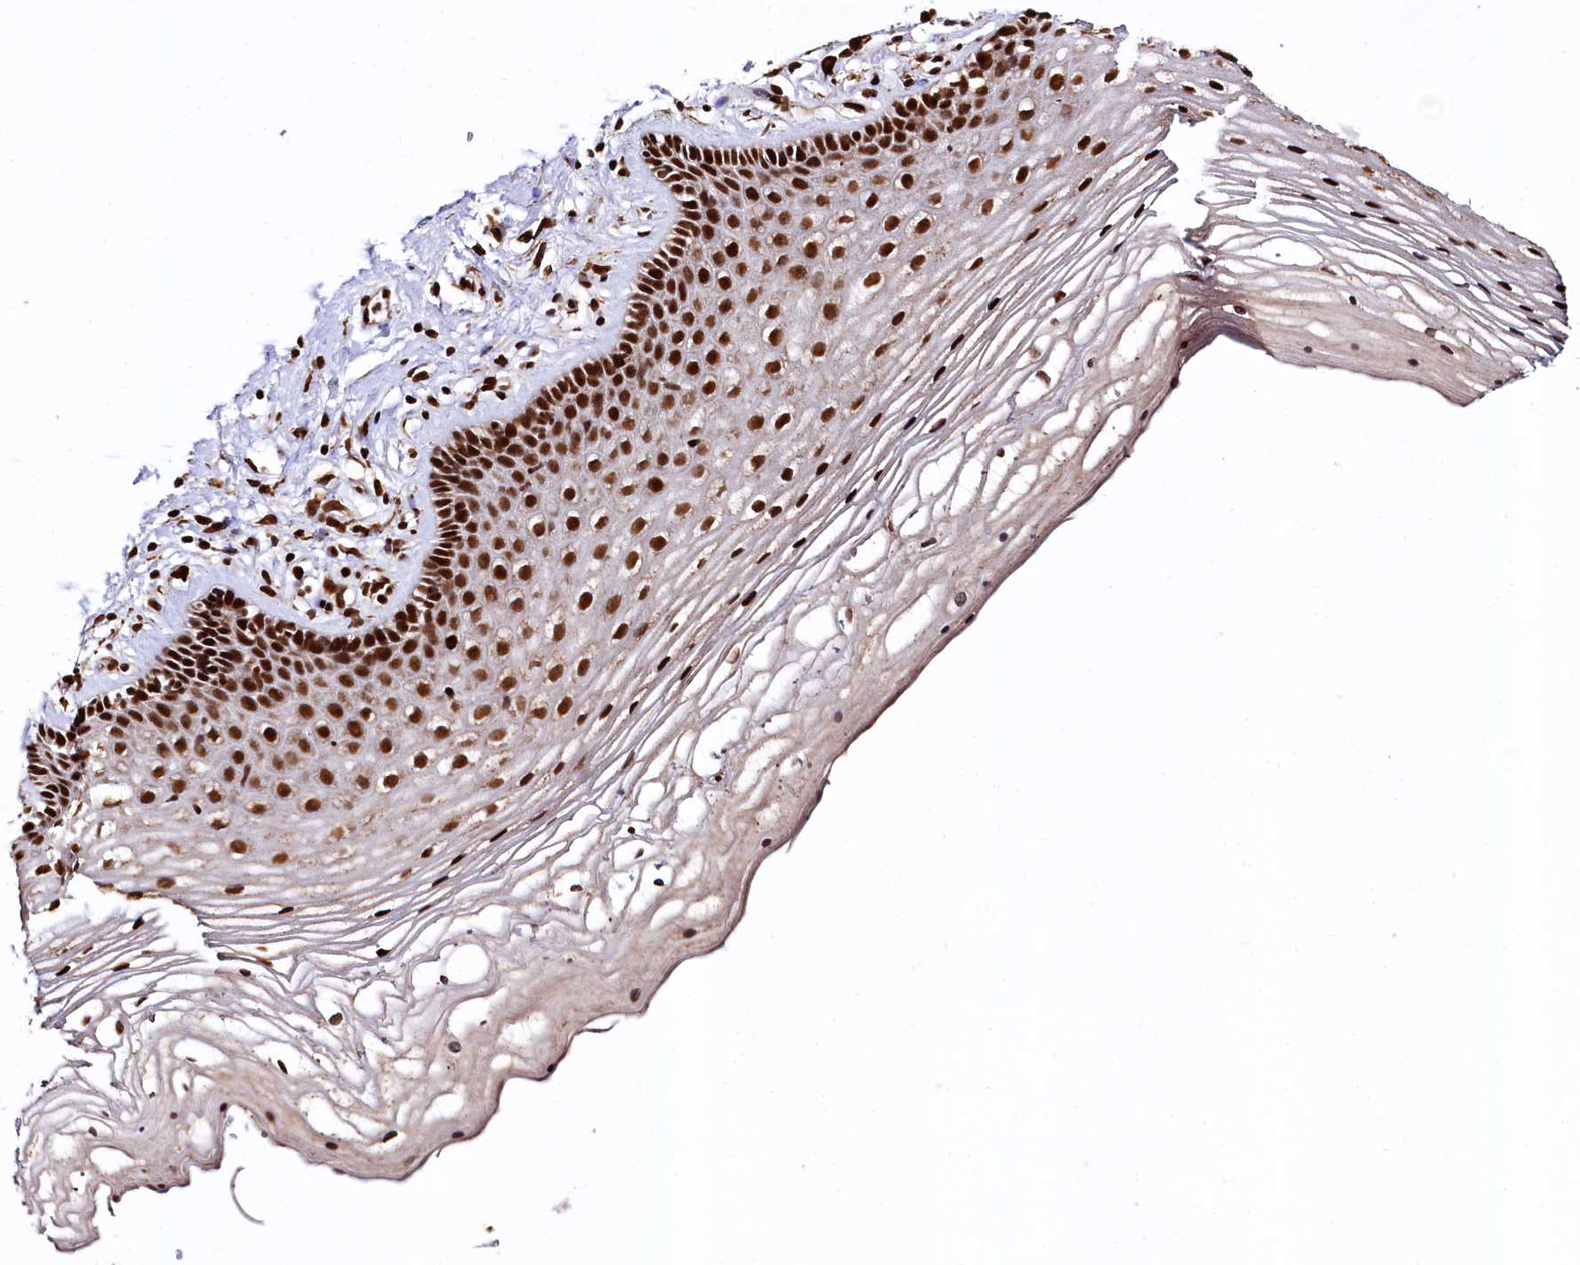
{"staining": {"intensity": "strong", "quantity": ">75%", "location": "nuclear"}, "tissue": "vagina", "cell_type": "Squamous epithelial cells", "image_type": "normal", "snomed": [{"axis": "morphology", "description": "Normal tissue, NOS"}, {"axis": "topography", "description": "Vagina"}], "caption": "Protein expression by immunohistochemistry (IHC) reveals strong nuclear positivity in approximately >75% of squamous epithelial cells in benign vagina.", "gene": "PDS5B", "patient": {"sex": "female", "age": 46}}